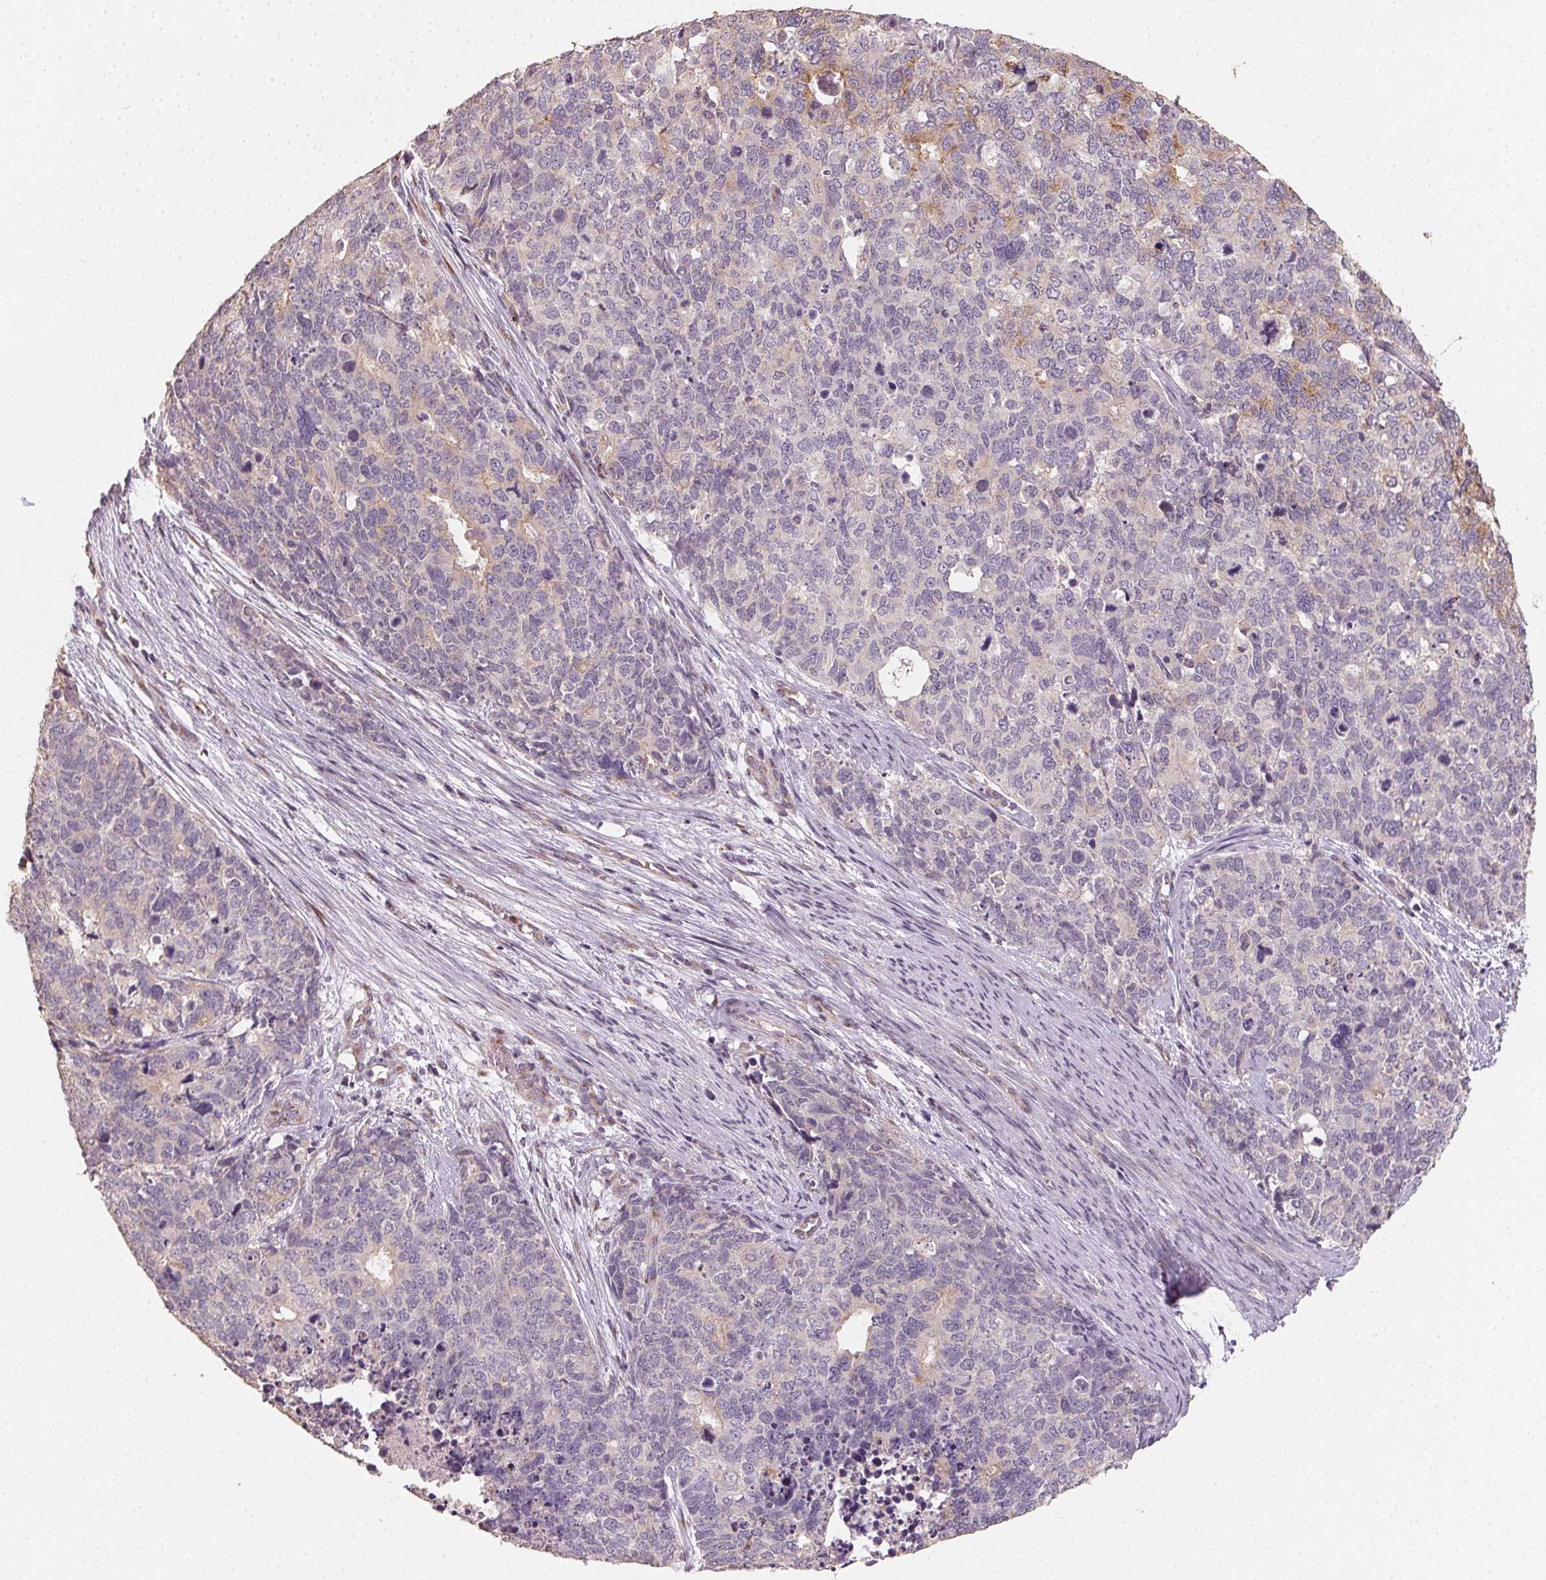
{"staining": {"intensity": "moderate", "quantity": "<25%", "location": "cytoplasmic/membranous"}, "tissue": "cervical cancer", "cell_type": "Tumor cells", "image_type": "cancer", "snomed": [{"axis": "morphology", "description": "Squamous cell carcinoma, NOS"}, {"axis": "topography", "description": "Cervix"}], "caption": "Immunohistochemistry (DAB) staining of cervical cancer (squamous cell carcinoma) demonstrates moderate cytoplasmic/membranous protein expression in about <25% of tumor cells.", "gene": "AP1S1", "patient": {"sex": "female", "age": 63}}